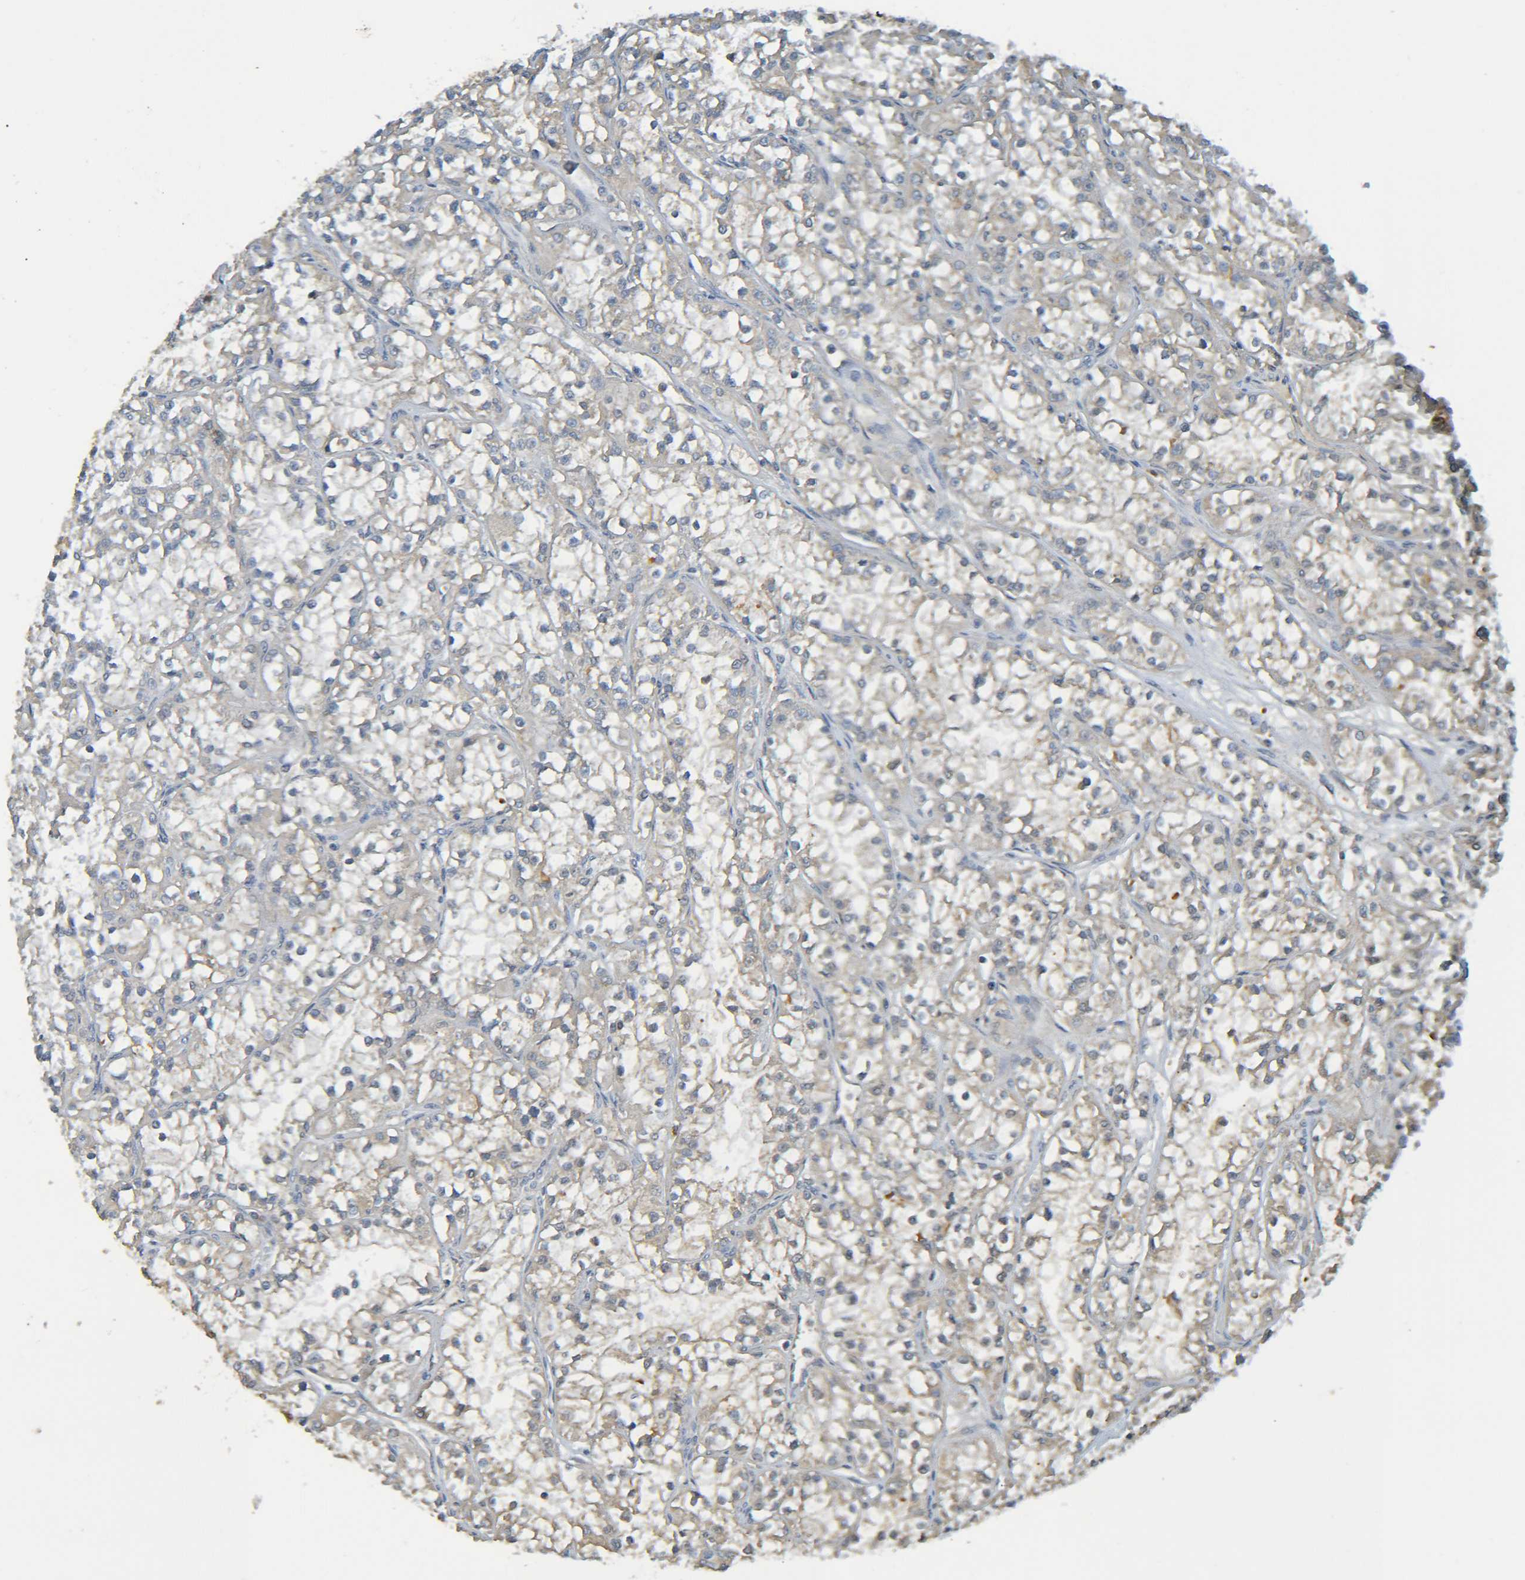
{"staining": {"intensity": "weak", "quantity": "25%-75%", "location": "cytoplasmic/membranous"}, "tissue": "renal cancer", "cell_type": "Tumor cells", "image_type": "cancer", "snomed": [{"axis": "morphology", "description": "Adenocarcinoma, NOS"}, {"axis": "topography", "description": "Kidney"}], "caption": "Adenocarcinoma (renal) was stained to show a protein in brown. There is low levels of weak cytoplasmic/membranous positivity in about 25%-75% of tumor cells. The staining was performed using DAB (3,3'-diaminobenzidine), with brown indicating positive protein expression. Nuclei are stained blue with hematoxylin.", "gene": "C1QA", "patient": {"sex": "female", "age": 52}}